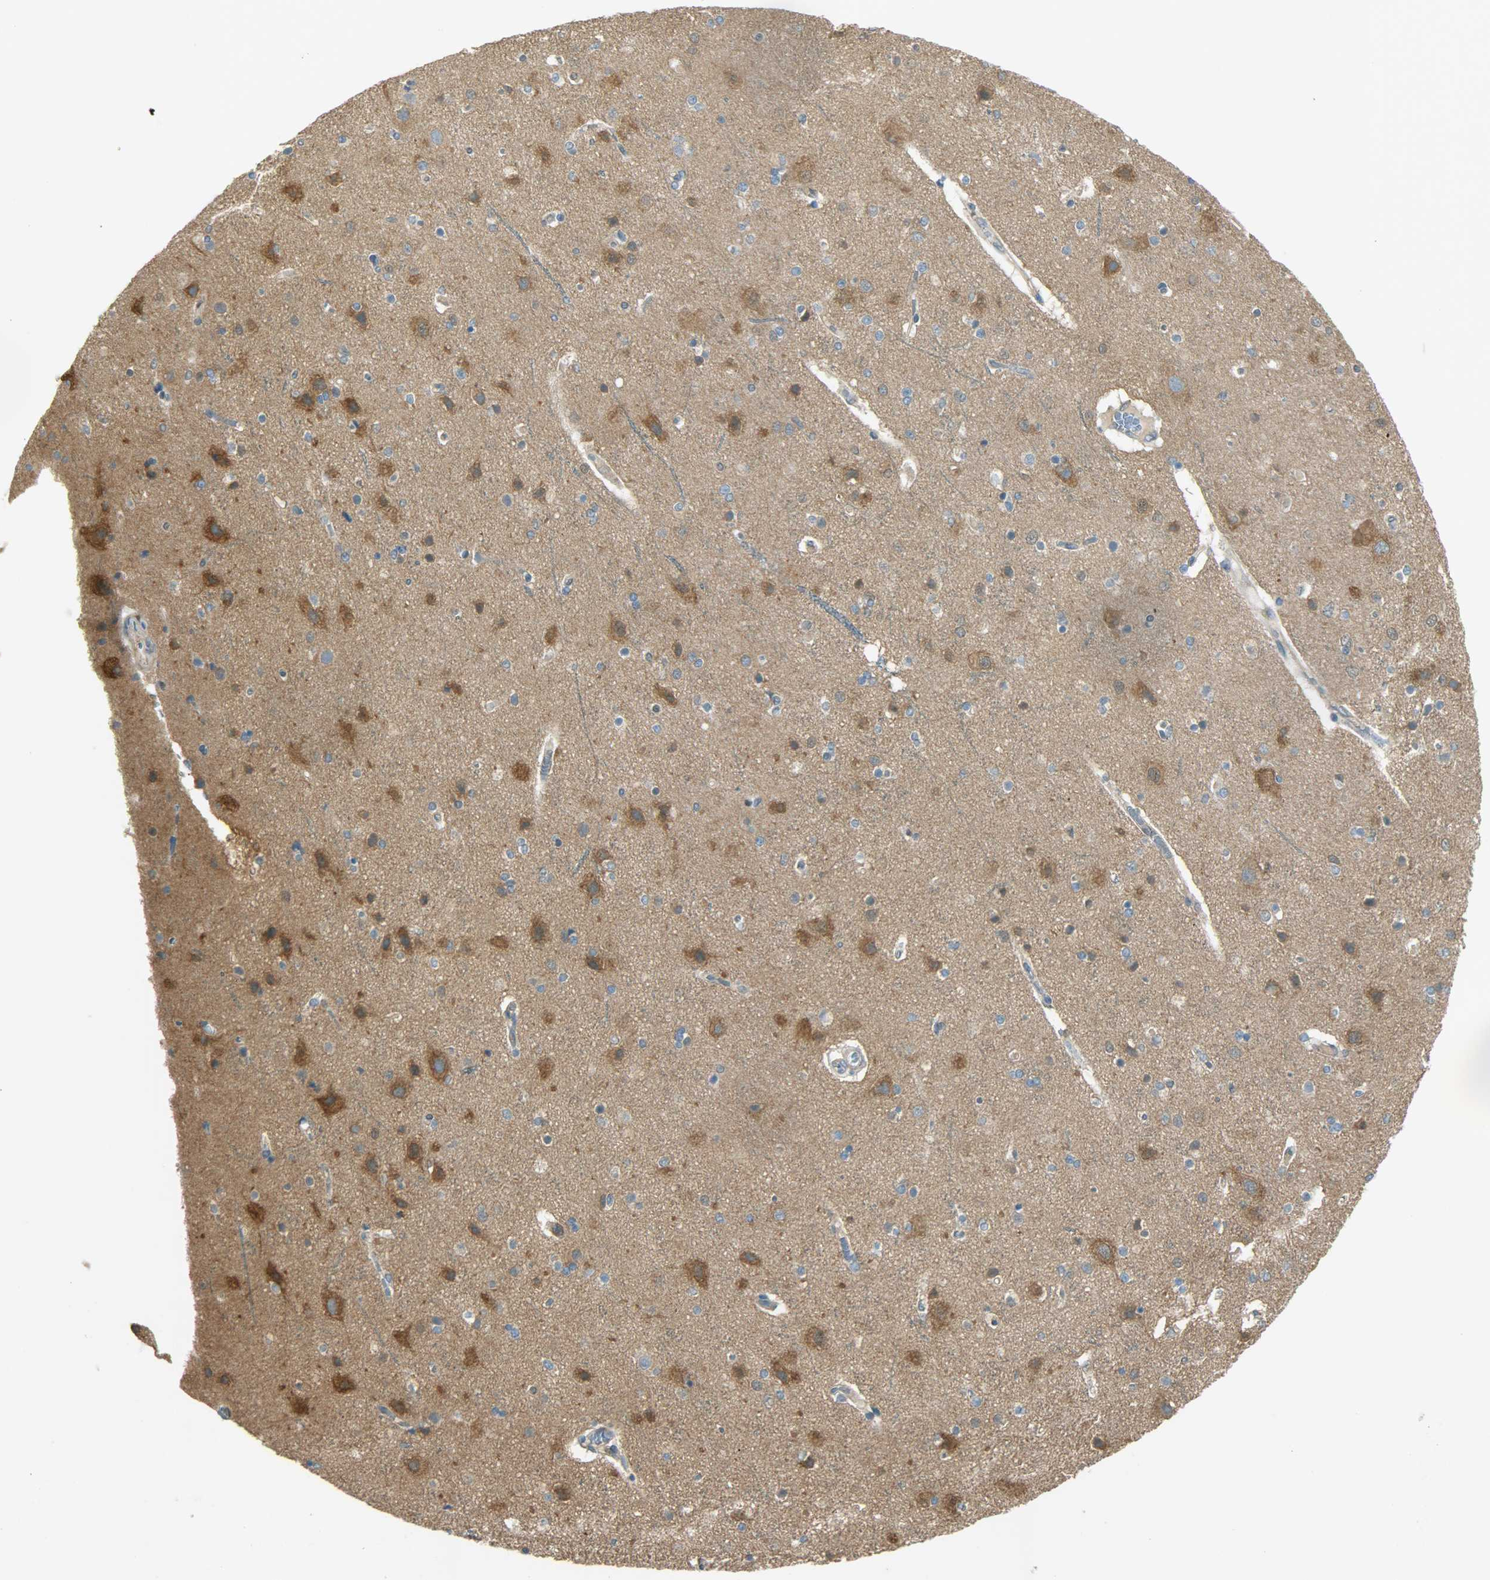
{"staining": {"intensity": "negative", "quantity": "none", "location": "none"}, "tissue": "cerebral cortex", "cell_type": "Endothelial cells", "image_type": "normal", "snomed": [{"axis": "morphology", "description": "Normal tissue, NOS"}, {"axis": "topography", "description": "Cerebral cortex"}], "caption": "This is an IHC image of normal cerebral cortex. There is no staining in endothelial cells.", "gene": "TSC22D2", "patient": {"sex": "female", "age": 54}}